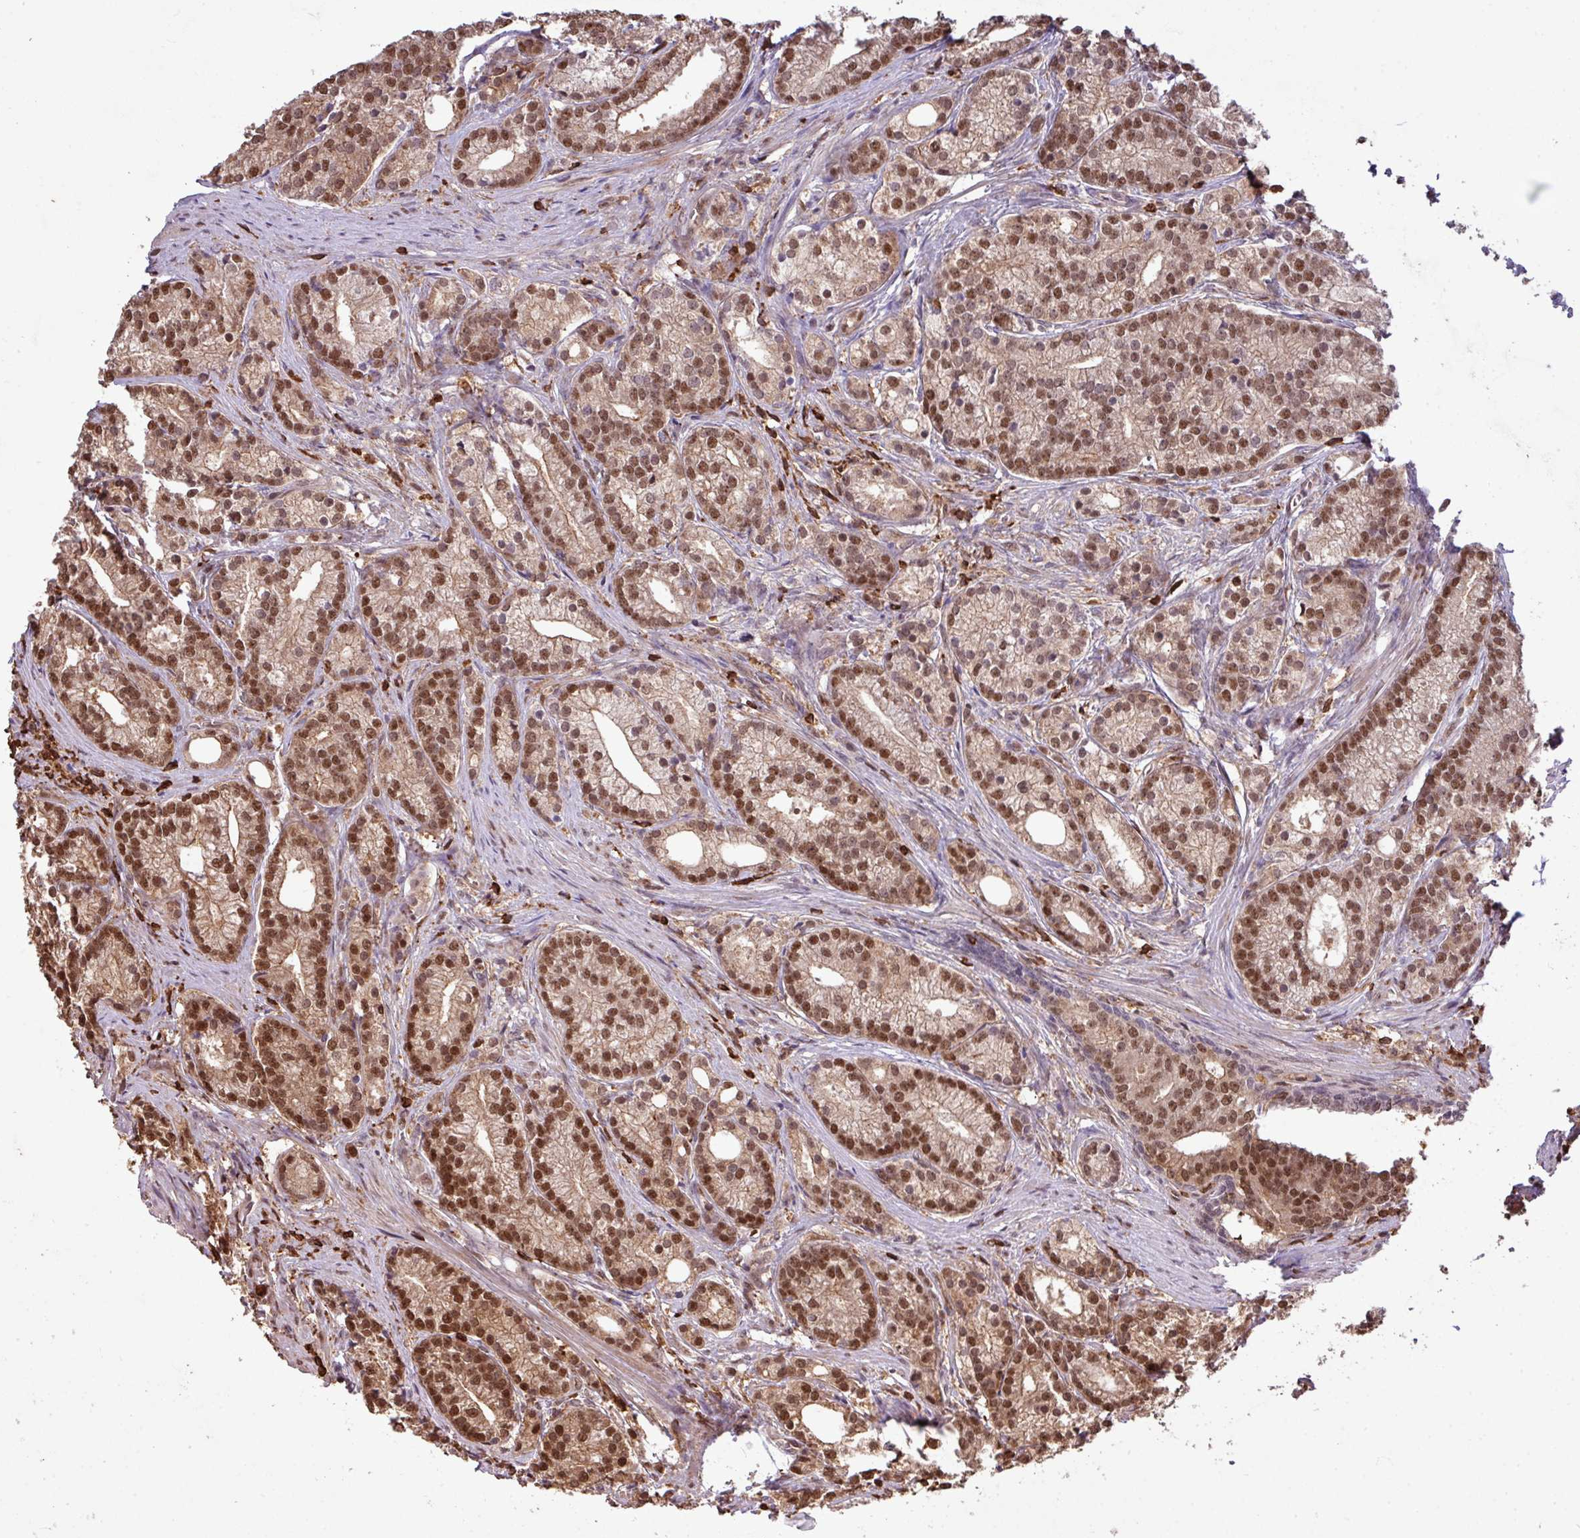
{"staining": {"intensity": "moderate", "quantity": ">75%", "location": "nuclear"}, "tissue": "prostate cancer", "cell_type": "Tumor cells", "image_type": "cancer", "snomed": [{"axis": "morphology", "description": "Adenocarcinoma, Low grade"}, {"axis": "topography", "description": "Prostate"}], "caption": "Protein analysis of low-grade adenocarcinoma (prostate) tissue exhibits moderate nuclear expression in approximately >75% of tumor cells.", "gene": "GON7", "patient": {"sex": "male", "age": 71}}